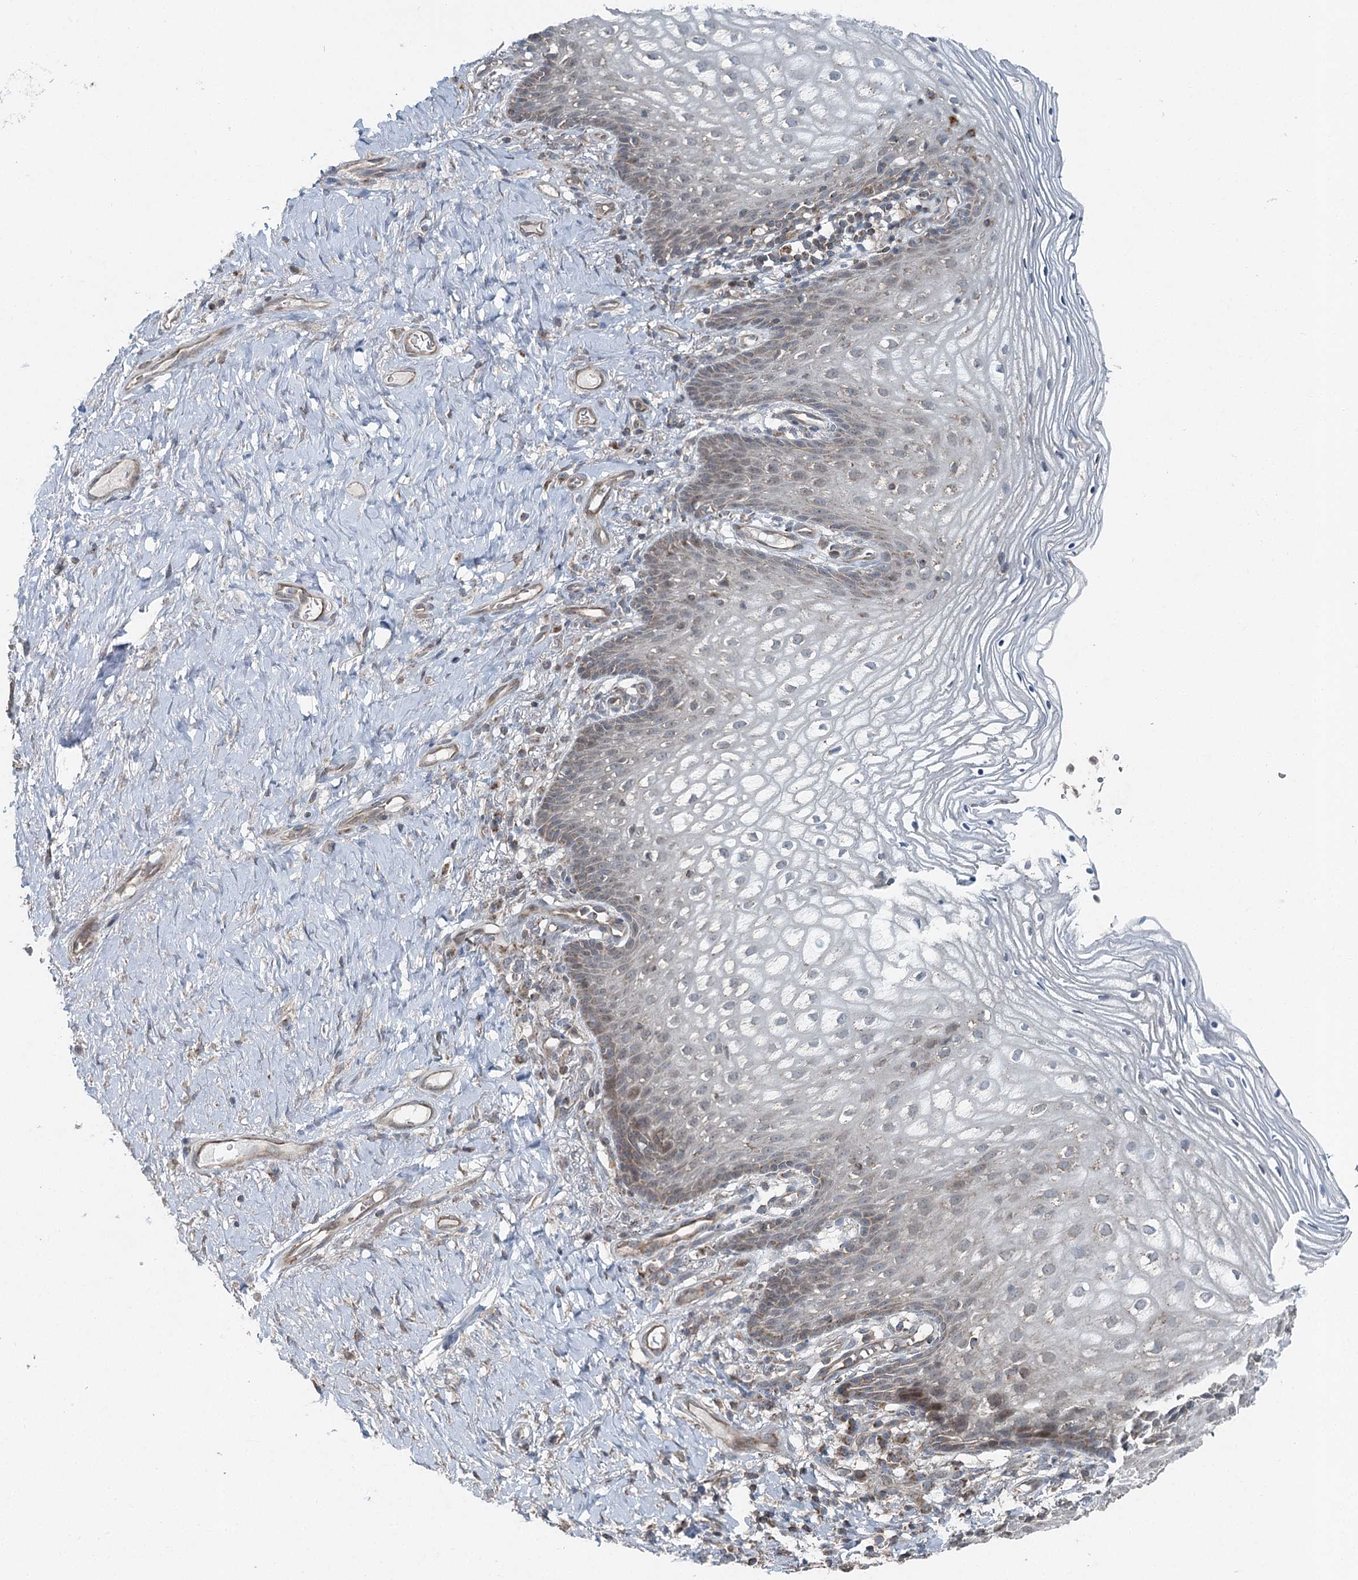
{"staining": {"intensity": "weak", "quantity": "<25%", "location": "cytoplasmic/membranous"}, "tissue": "vagina", "cell_type": "Squamous epithelial cells", "image_type": "normal", "snomed": [{"axis": "morphology", "description": "Normal tissue, NOS"}, {"axis": "topography", "description": "Vagina"}], "caption": "Squamous epithelial cells show no significant positivity in normal vagina.", "gene": "SKIC3", "patient": {"sex": "female", "age": 60}}